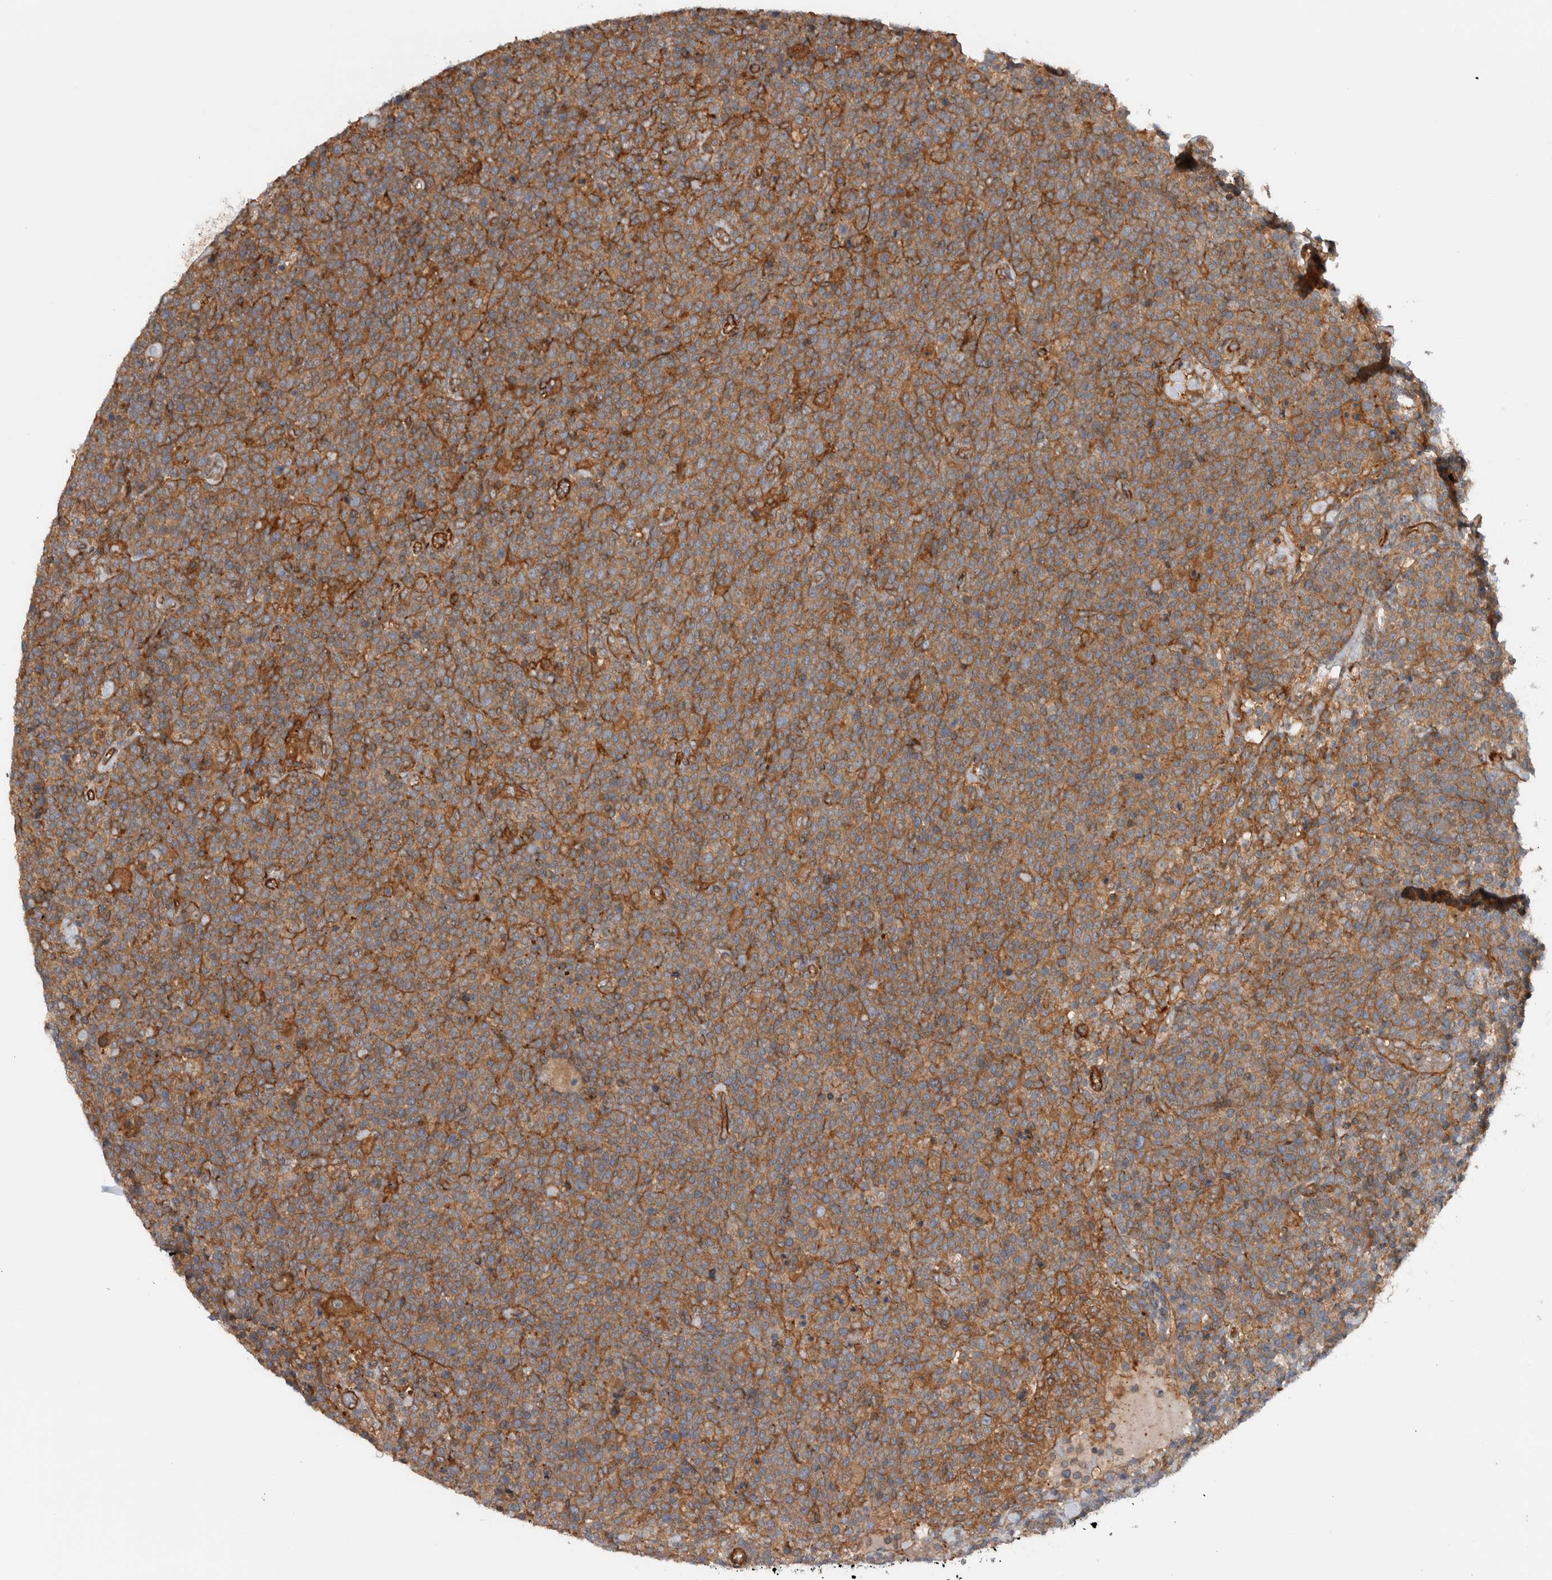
{"staining": {"intensity": "moderate", "quantity": ">75%", "location": "cytoplasmic/membranous"}, "tissue": "lymphoma", "cell_type": "Tumor cells", "image_type": "cancer", "snomed": [{"axis": "morphology", "description": "Malignant lymphoma, non-Hodgkin's type, High grade"}, {"axis": "topography", "description": "Lymph node"}], "caption": "Immunohistochemical staining of human lymphoma reveals moderate cytoplasmic/membranous protein expression in about >75% of tumor cells. (DAB (3,3'-diaminobenzidine) = brown stain, brightfield microscopy at high magnification).", "gene": "MPRIP", "patient": {"sex": "male", "age": 61}}